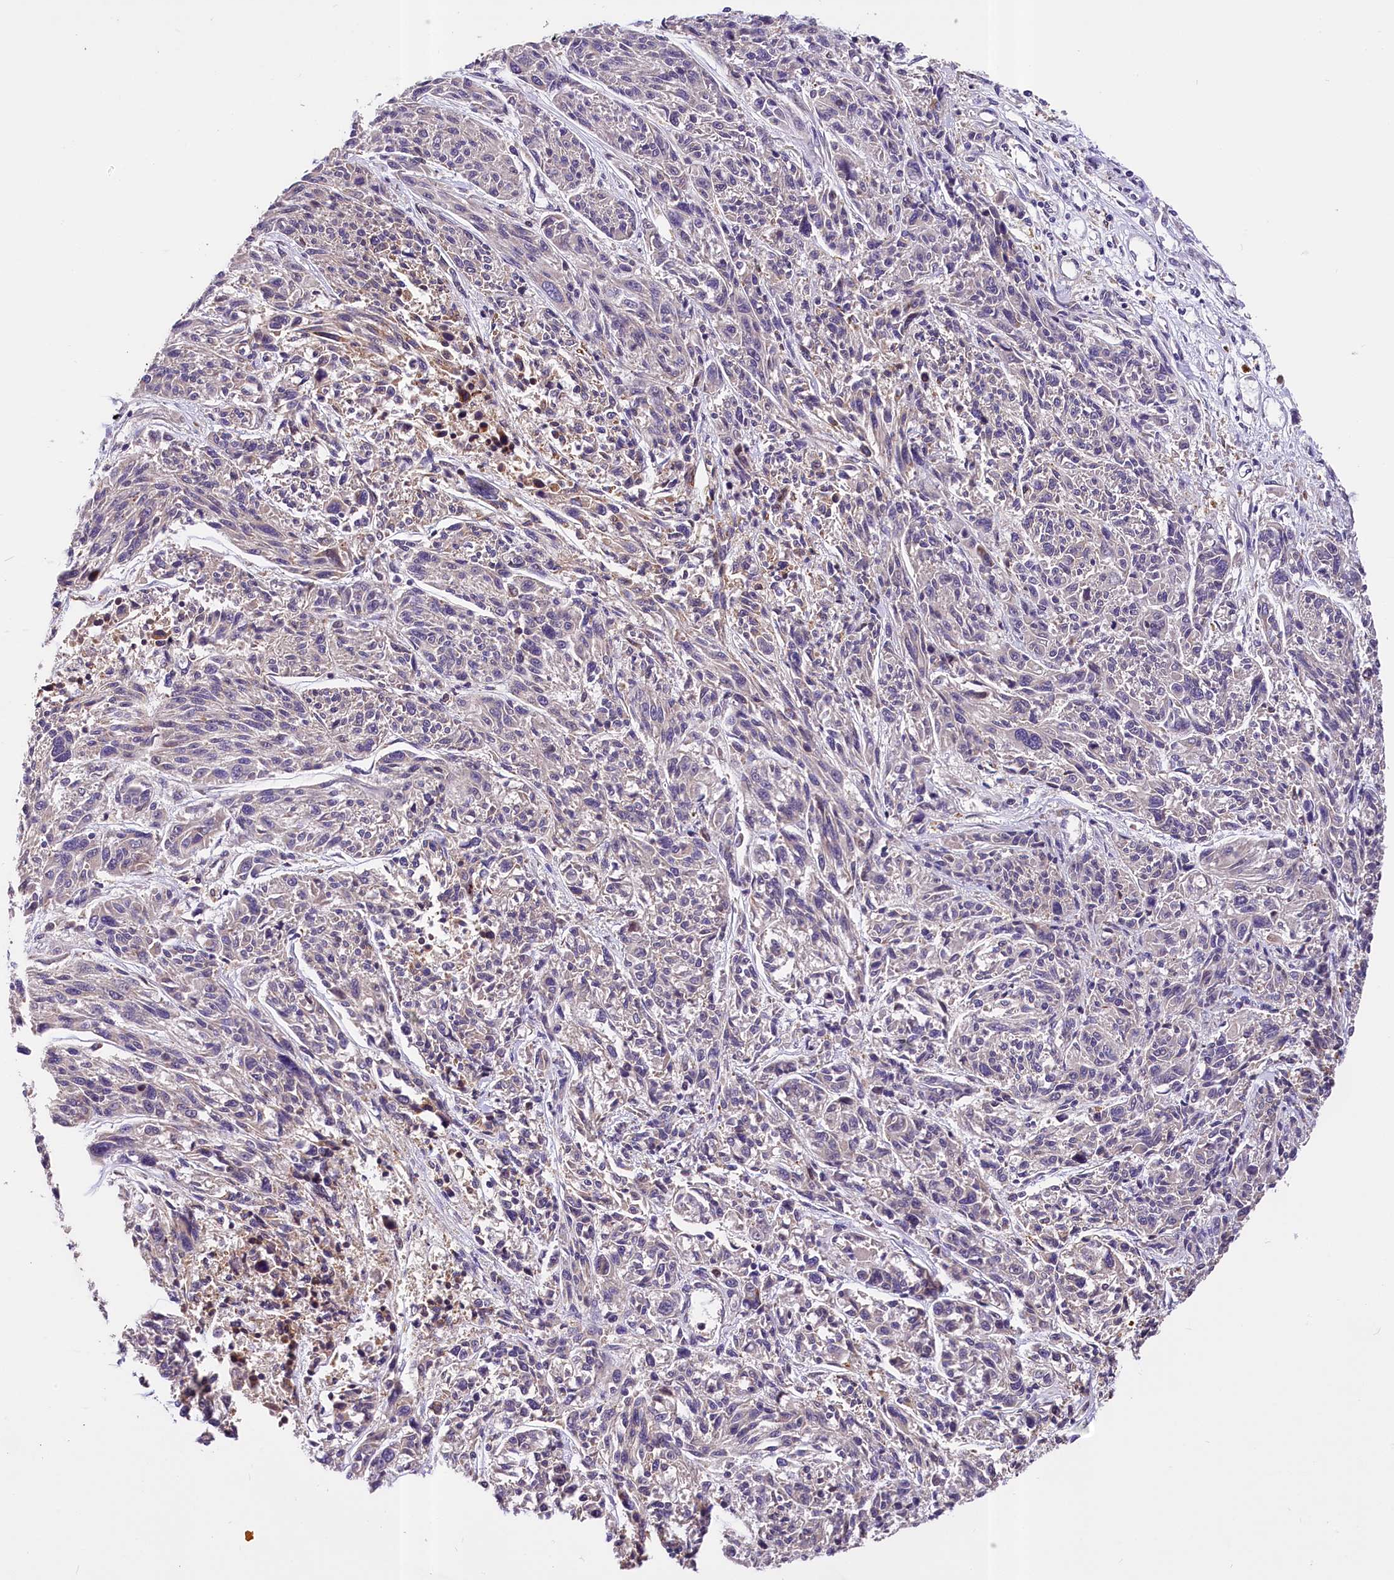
{"staining": {"intensity": "weak", "quantity": "<25%", "location": "cytoplasmic/membranous"}, "tissue": "melanoma", "cell_type": "Tumor cells", "image_type": "cancer", "snomed": [{"axis": "morphology", "description": "Malignant melanoma, NOS"}, {"axis": "topography", "description": "Skin"}], "caption": "A high-resolution image shows IHC staining of malignant melanoma, which displays no significant positivity in tumor cells.", "gene": "SUPV3L1", "patient": {"sex": "male", "age": 53}}